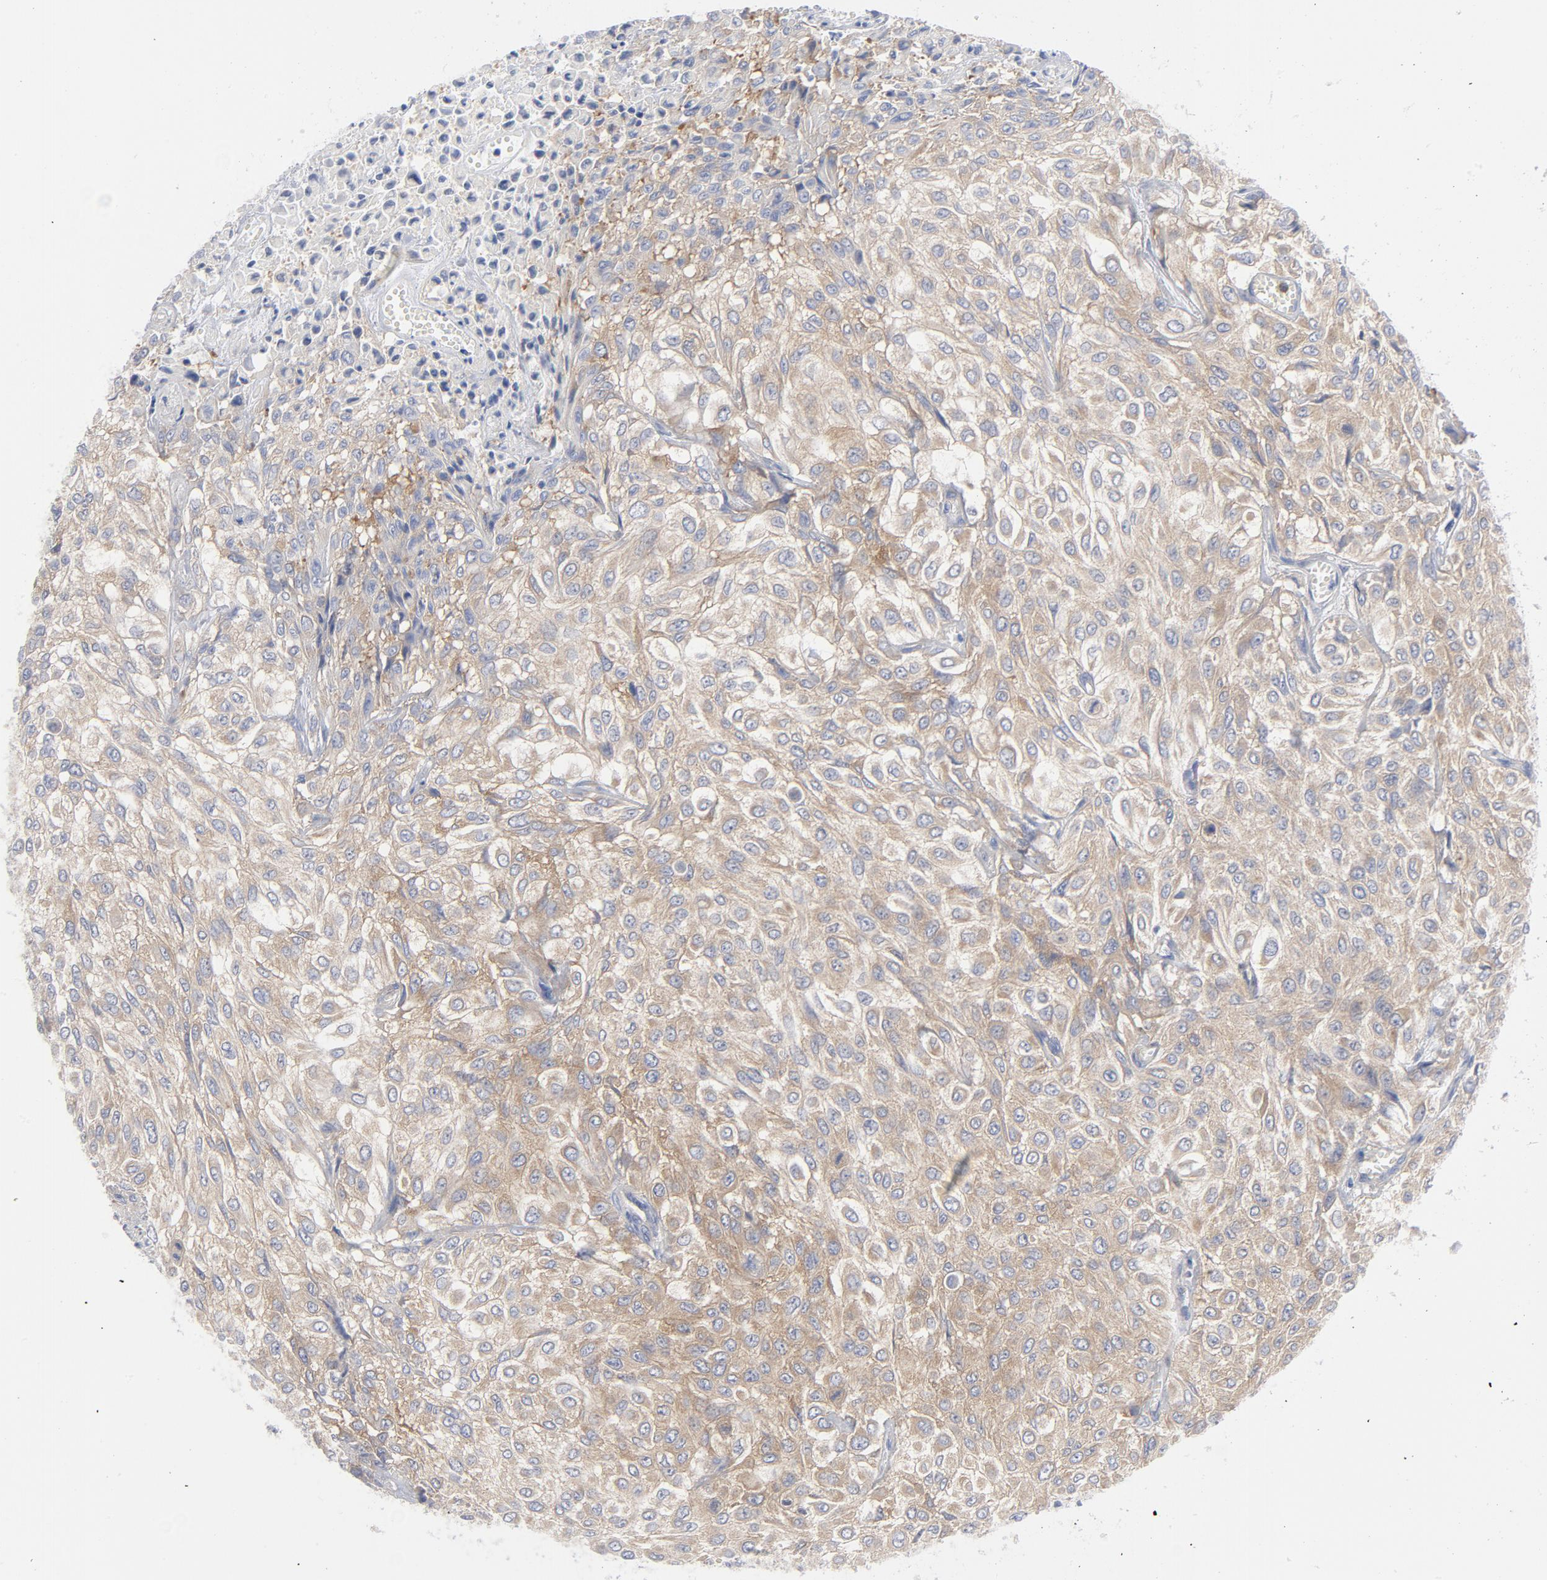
{"staining": {"intensity": "moderate", "quantity": "<25%", "location": "cytoplasmic/membranous"}, "tissue": "urothelial cancer", "cell_type": "Tumor cells", "image_type": "cancer", "snomed": [{"axis": "morphology", "description": "Urothelial carcinoma, High grade"}, {"axis": "topography", "description": "Urinary bladder"}], "caption": "High-grade urothelial carcinoma stained with immunohistochemistry exhibits moderate cytoplasmic/membranous staining in about <25% of tumor cells. (DAB (3,3'-diaminobenzidine) IHC with brightfield microscopy, high magnification).", "gene": "CD86", "patient": {"sex": "male", "age": 57}}